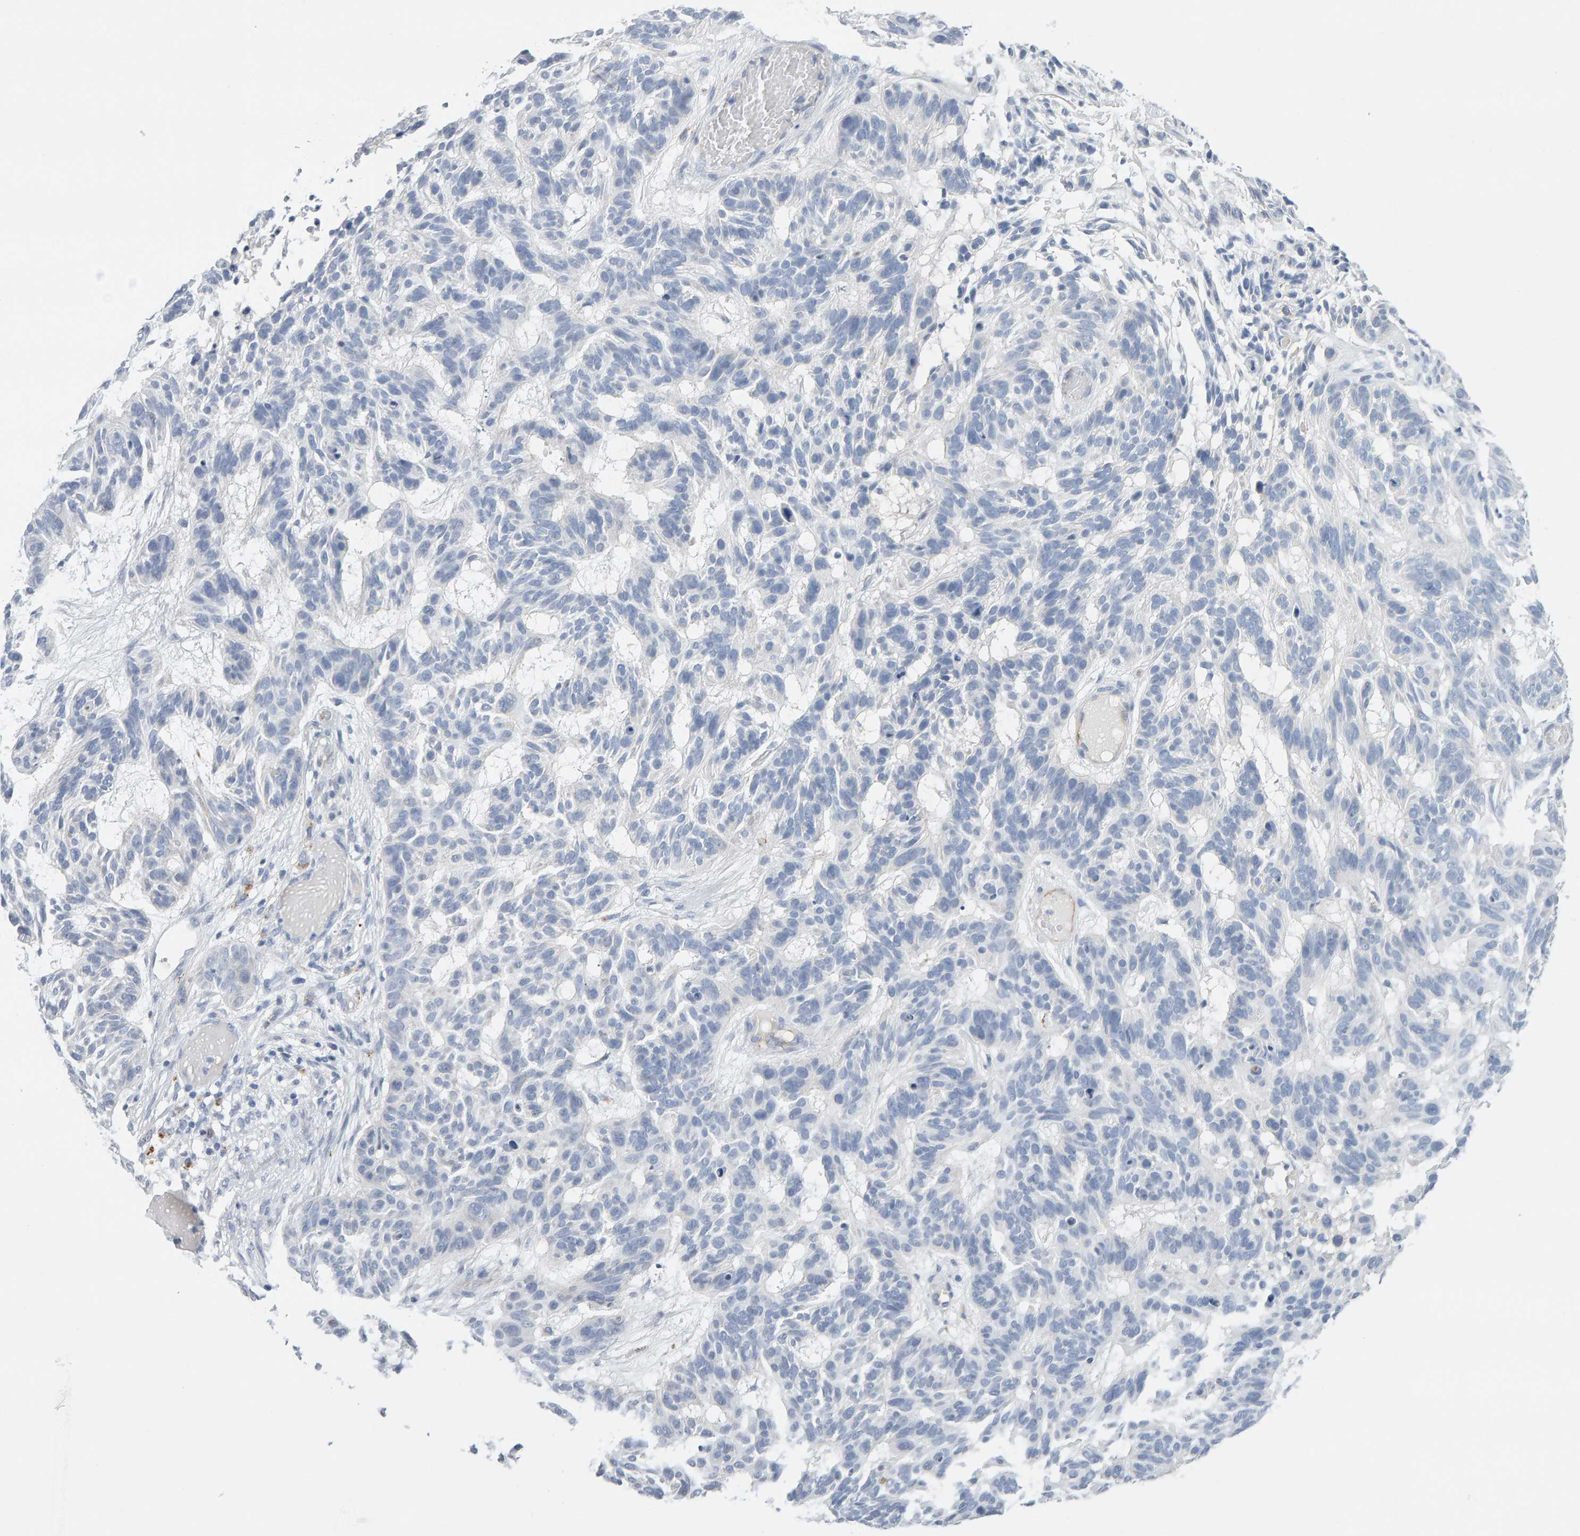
{"staining": {"intensity": "negative", "quantity": "none", "location": "none"}, "tissue": "skin cancer", "cell_type": "Tumor cells", "image_type": "cancer", "snomed": [{"axis": "morphology", "description": "Basal cell carcinoma"}, {"axis": "topography", "description": "Skin"}], "caption": "Tumor cells show no significant protein expression in skin cancer.", "gene": "METRNL", "patient": {"sex": "male", "age": 85}}